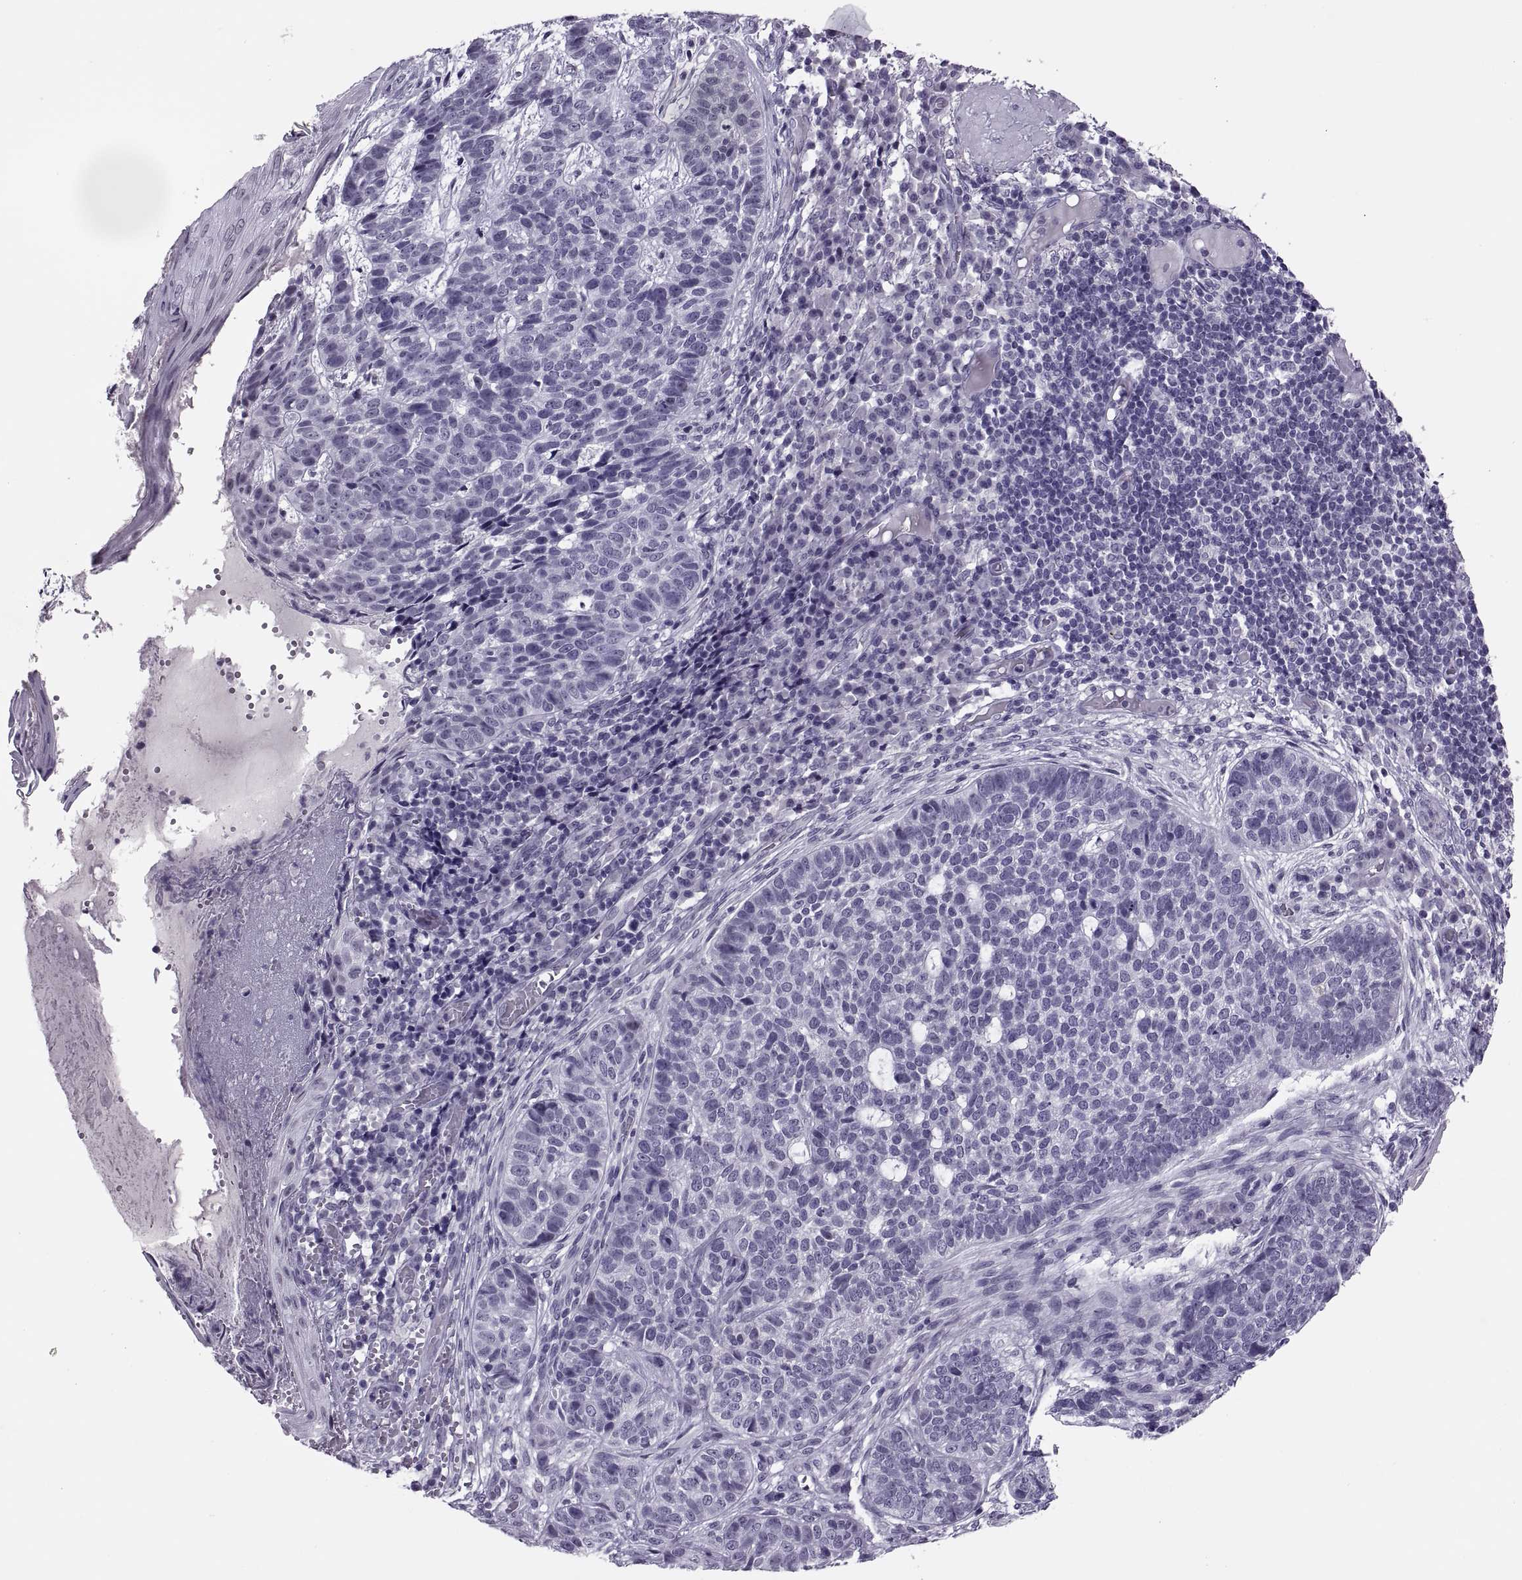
{"staining": {"intensity": "negative", "quantity": "none", "location": "none"}, "tissue": "skin cancer", "cell_type": "Tumor cells", "image_type": "cancer", "snomed": [{"axis": "morphology", "description": "Basal cell carcinoma"}, {"axis": "topography", "description": "Skin"}], "caption": "IHC micrograph of neoplastic tissue: human skin basal cell carcinoma stained with DAB (3,3'-diaminobenzidine) shows no significant protein expression in tumor cells.", "gene": "SYNGR4", "patient": {"sex": "female", "age": 69}}